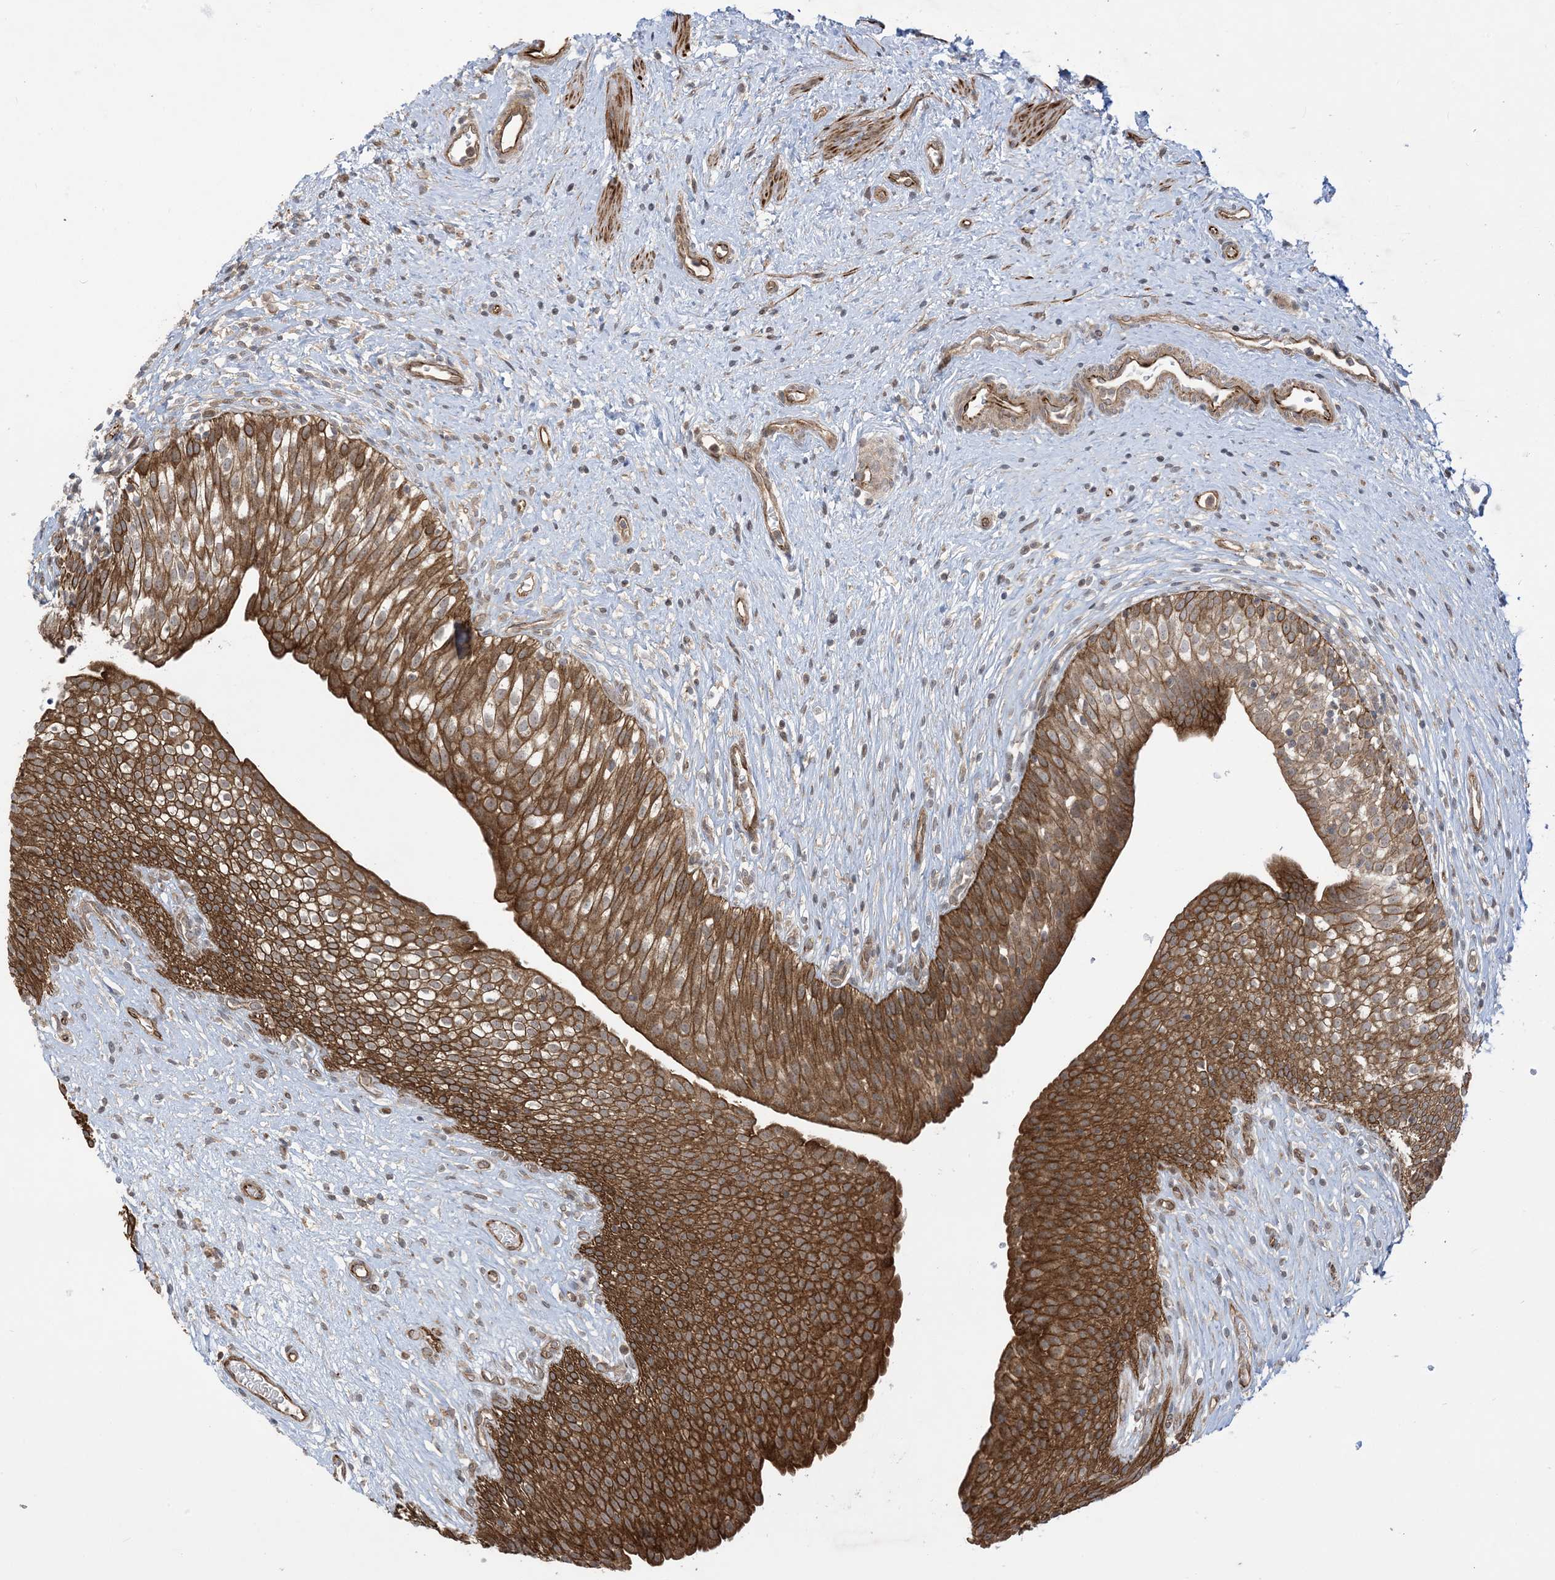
{"staining": {"intensity": "strong", "quantity": ">75%", "location": "cytoplasmic/membranous"}, "tissue": "urinary bladder", "cell_type": "Urothelial cells", "image_type": "normal", "snomed": [{"axis": "morphology", "description": "Normal tissue, NOS"}, {"axis": "topography", "description": "Urinary bladder"}], "caption": "A micrograph showing strong cytoplasmic/membranous expression in about >75% of urothelial cells in unremarkable urinary bladder, as visualized by brown immunohistochemical staining.", "gene": "SOGA3", "patient": {"sex": "male", "age": 1}}